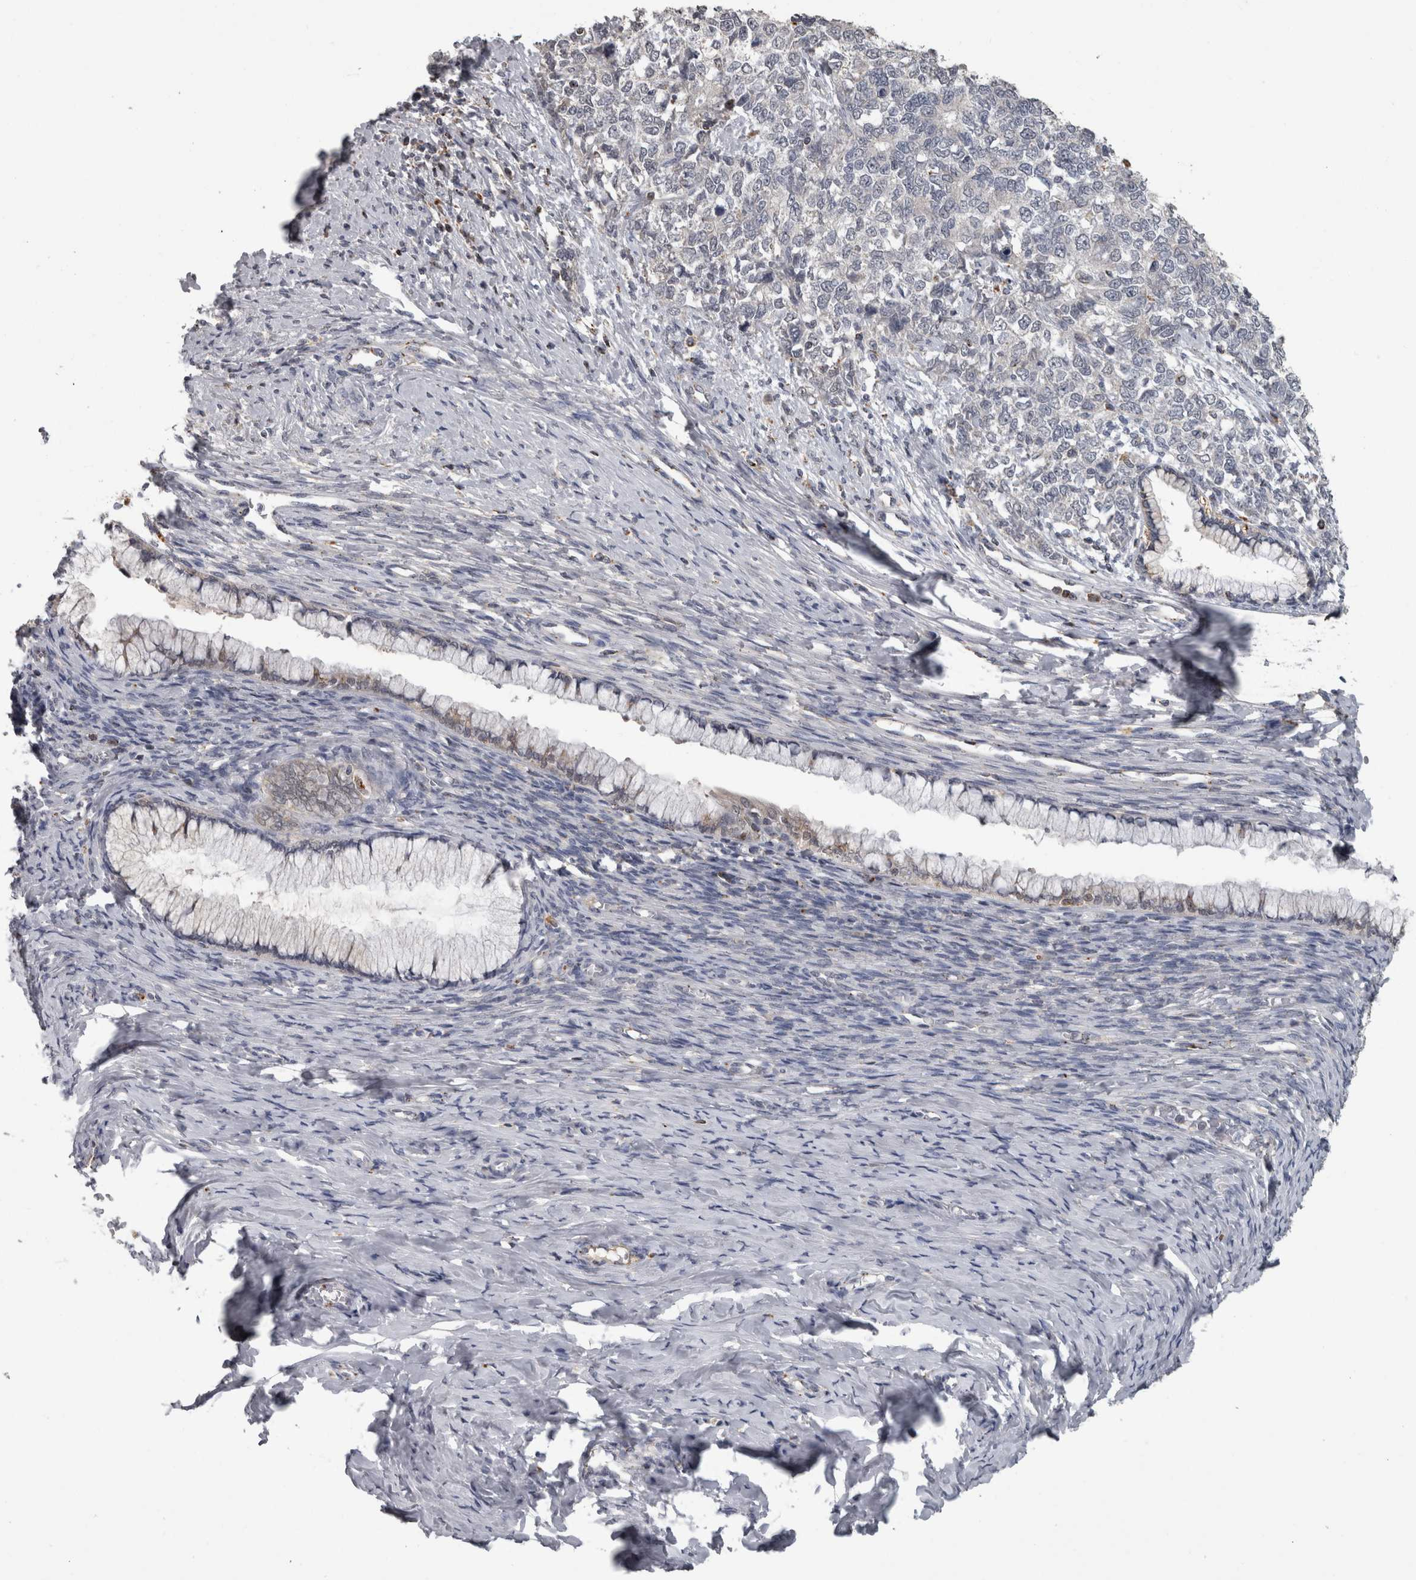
{"staining": {"intensity": "negative", "quantity": "none", "location": "none"}, "tissue": "cervical cancer", "cell_type": "Tumor cells", "image_type": "cancer", "snomed": [{"axis": "morphology", "description": "Squamous cell carcinoma, NOS"}, {"axis": "topography", "description": "Cervix"}], "caption": "This is an immunohistochemistry (IHC) histopathology image of cervical cancer (squamous cell carcinoma). There is no positivity in tumor cells.", "gene": "NAAA", "patient": {"sex": "female", "age": 63}}